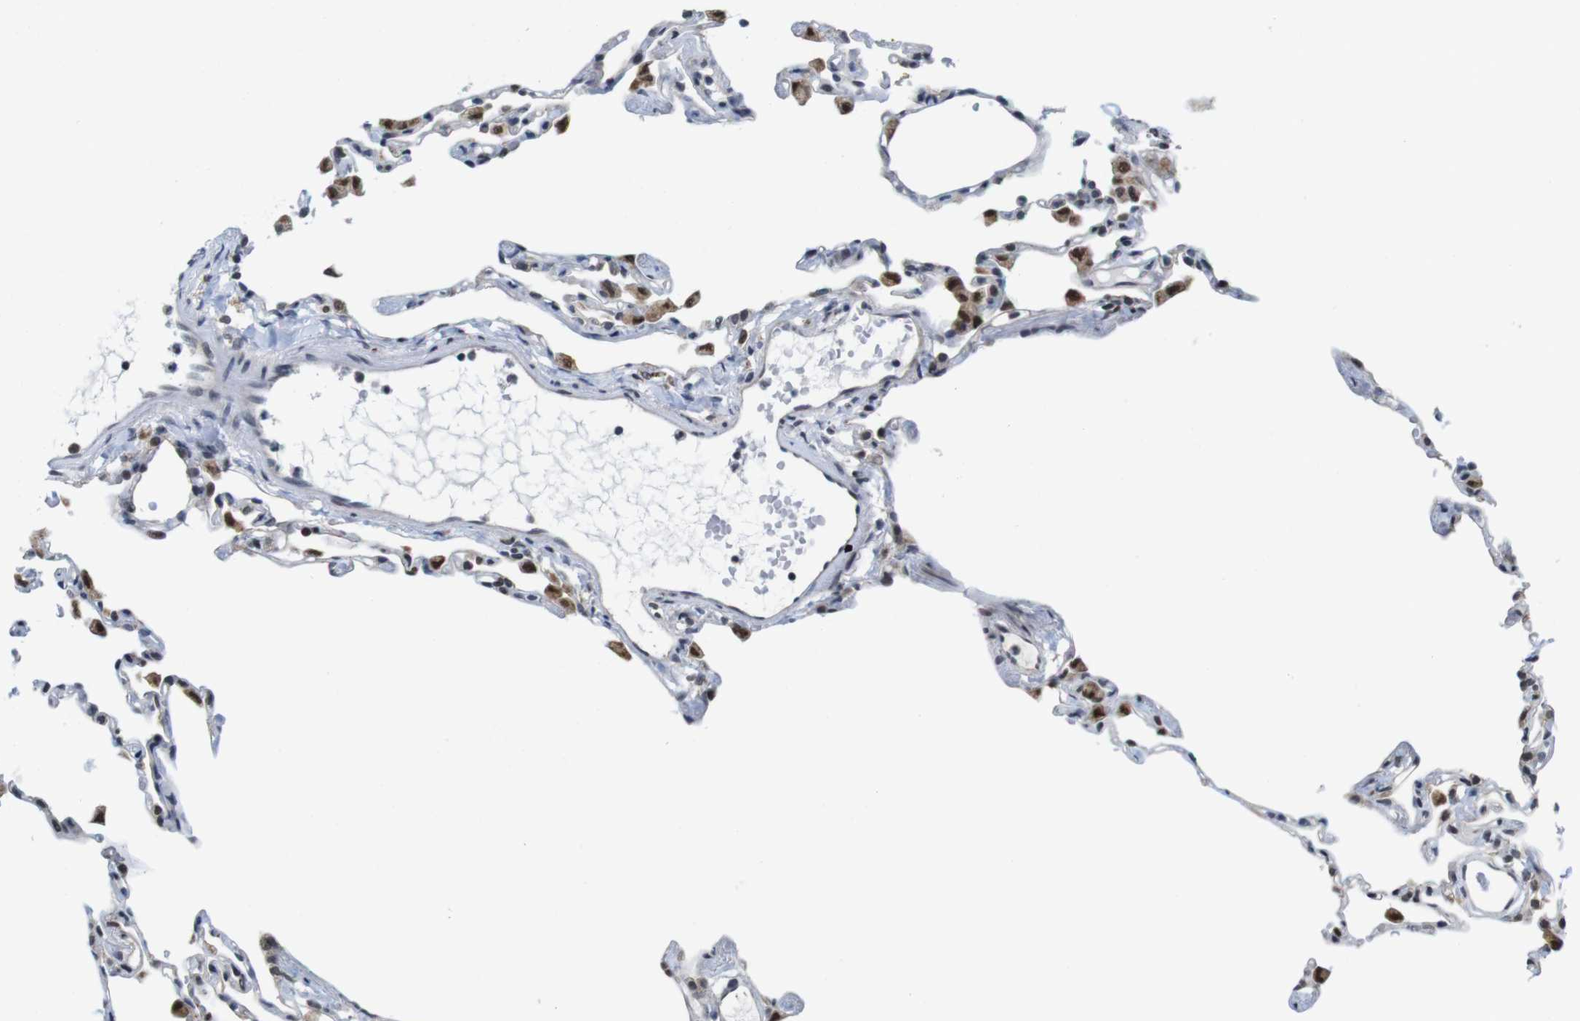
{"staining": {"intensity": "weak", "quantity": "<25%", "location": "cytoplasmic/membranous"}, "tissue": "lung", "cell_type": "Alveolar cells", "image_type": "normal", "snomed": [{"axis": "morphology", "description": "Normal tissue, NOS"}, {"axis": "topography", "description": "Lung"}], "caption": "IHC of normal human lung displays no positivity in alveolar cells. The staining is performed using DAB brown chromogen with nuclei counter-stained in using hematoxylin.", "gene": "PNMA8A", "patient": {"sex": "female", "age": 49}}